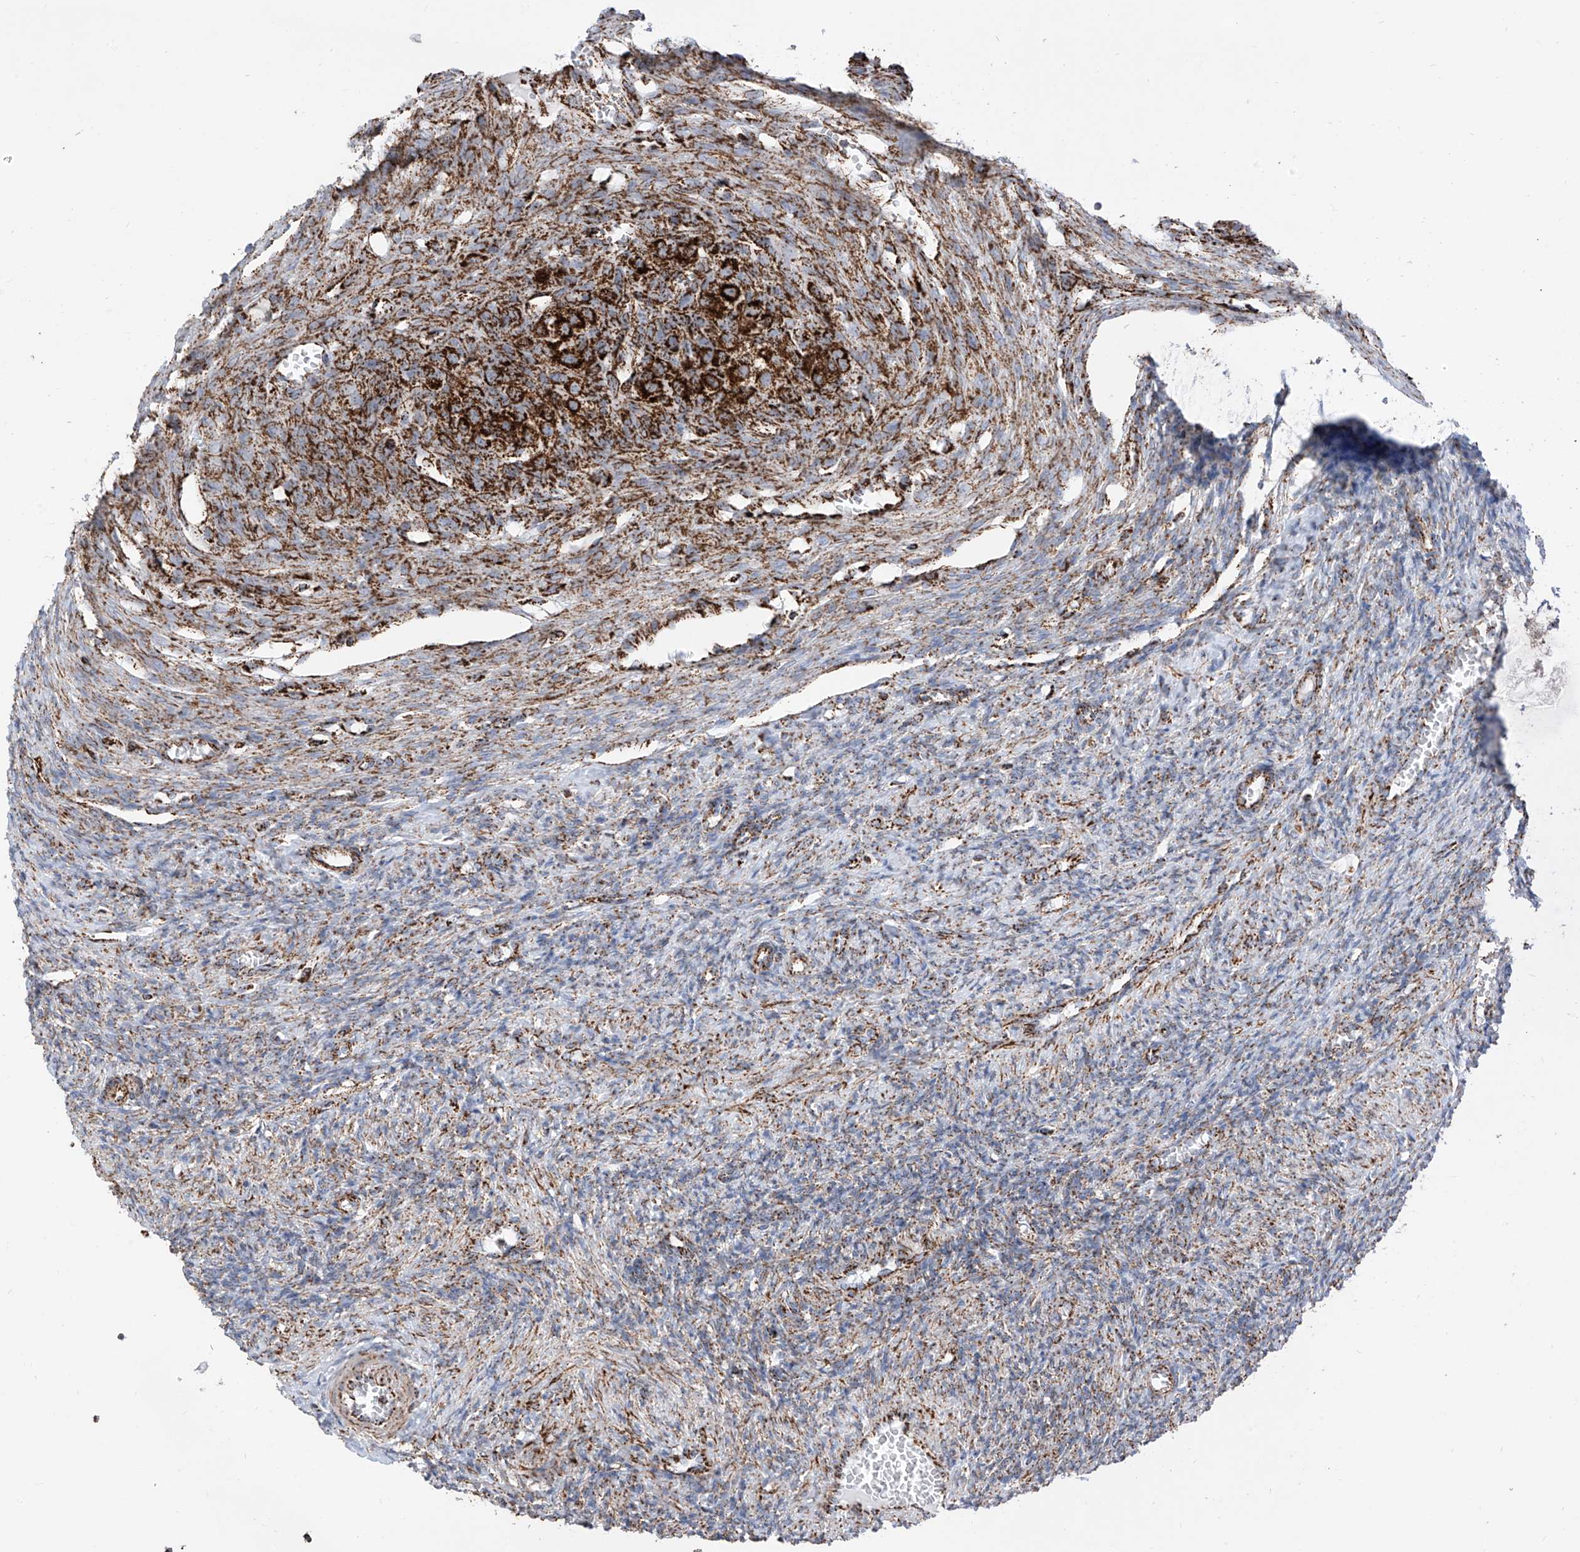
{"staining": {"intensity": "moderate", "quantity": "25%-75%", "location": "cytoplasmic/membranous"}, "tissue": "ovary", "cell_type": "Ovarian stroma cells", "image_type": "normal", "snomed": [{"axis": "morphology", "description": "Normal tissue, NOS"}, {"axis": "topography", "description": "Ovary"}], "caption": "Protein staining of unremarkable ovary displays moderate cytoplasmic/membranous staining in about 25%-75% of ovarian stroma cells.", "gene": "COX5B", "patient": {"sex": "female", "age": 27}}